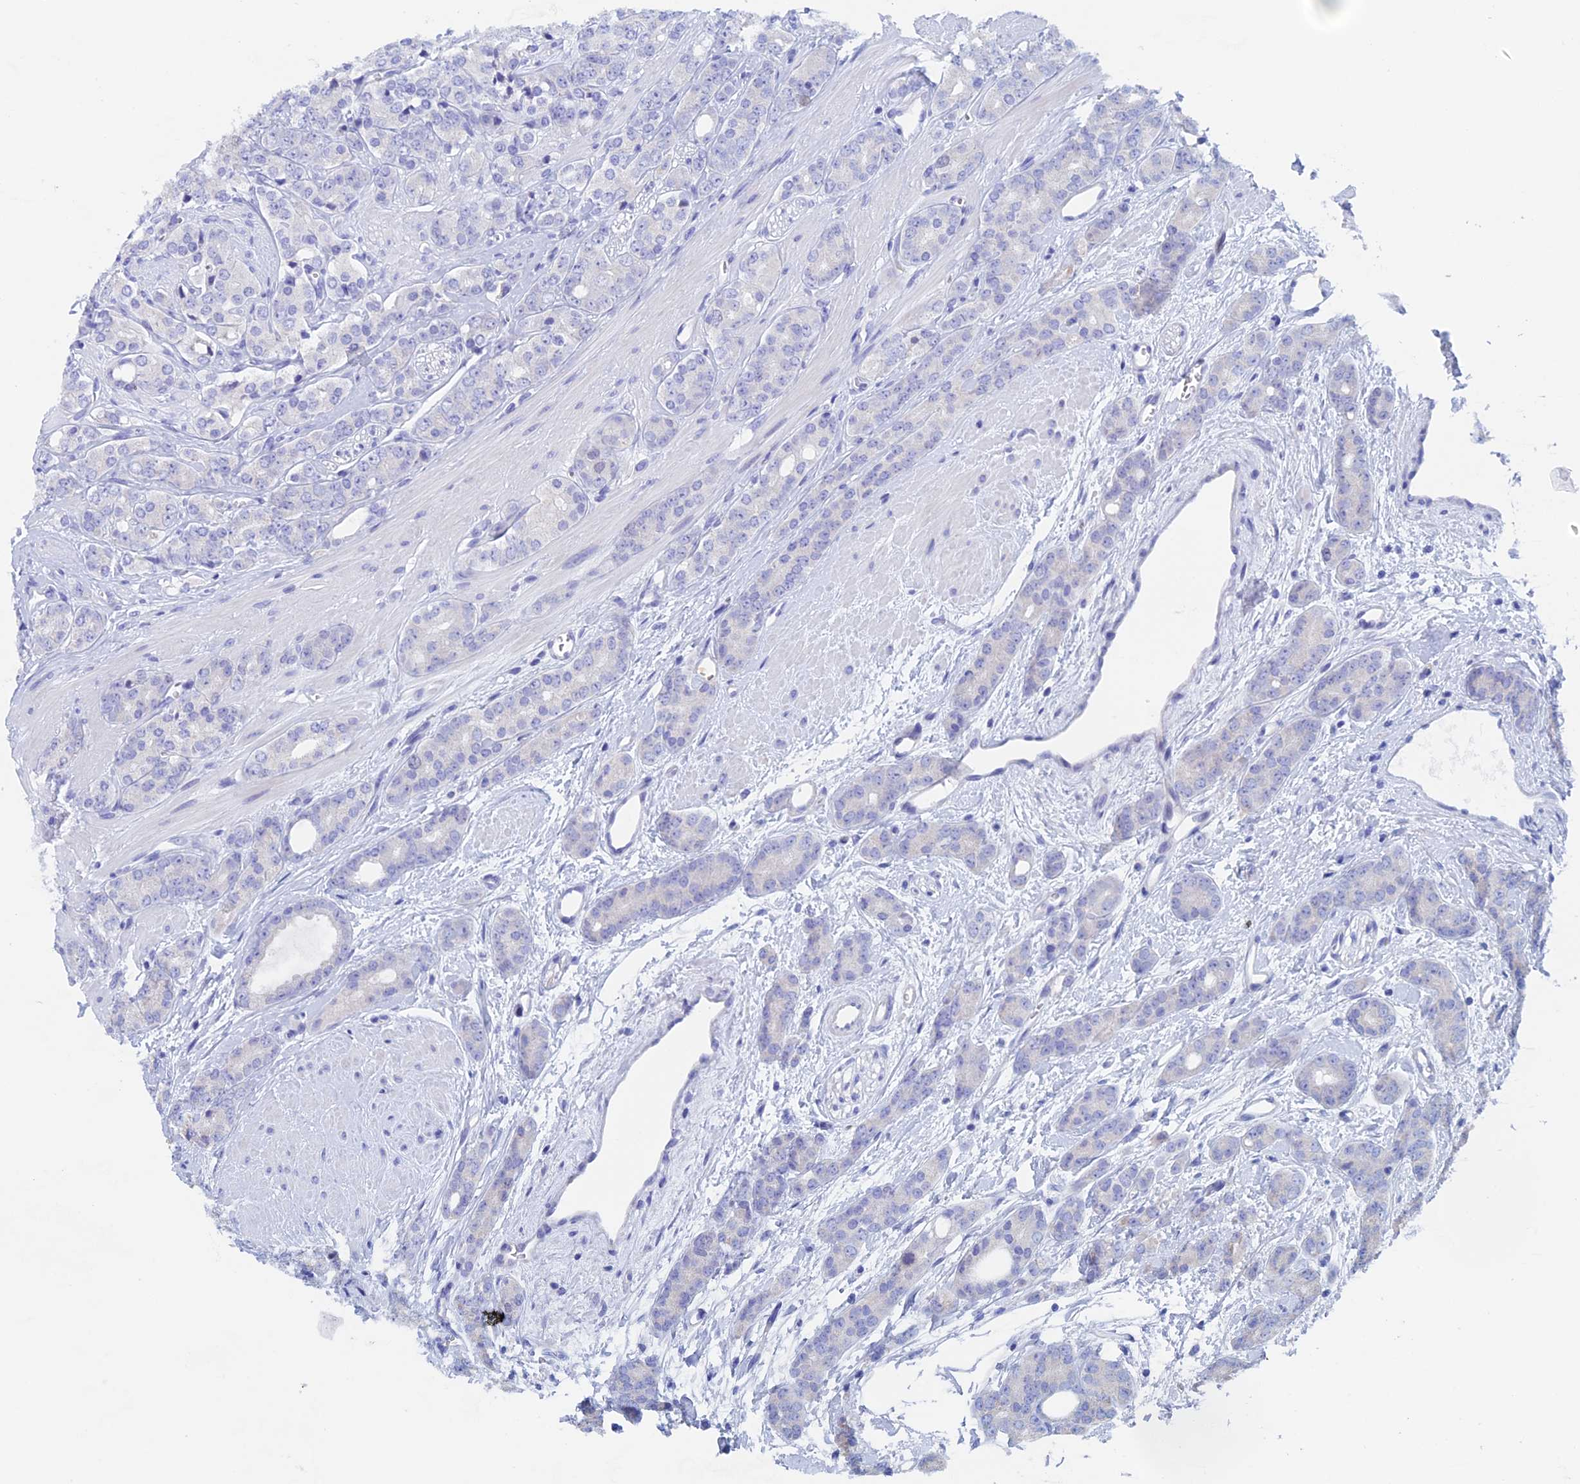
{"staining": {"intensity": "negative", "quantity": "none", "location": "none"}, "tissue": "prostate cancer", "cell_type": "Tumor cells", "image_type": "cancer", "snomed": [{"axis": "morphology", "description": "Adenocarcinoma, High grade"}, {"axis": "topography", "description": "Prostate"}], "caption": "IHC micrograph of human prostate adenocarcinoma (high-grade) stained for a protein (brown), which exhibits no staining in tumor cells. Nuclei are stained in blue.", "gene": "PSMC3IP", "patient": {"sex": "male", "age": 62}}